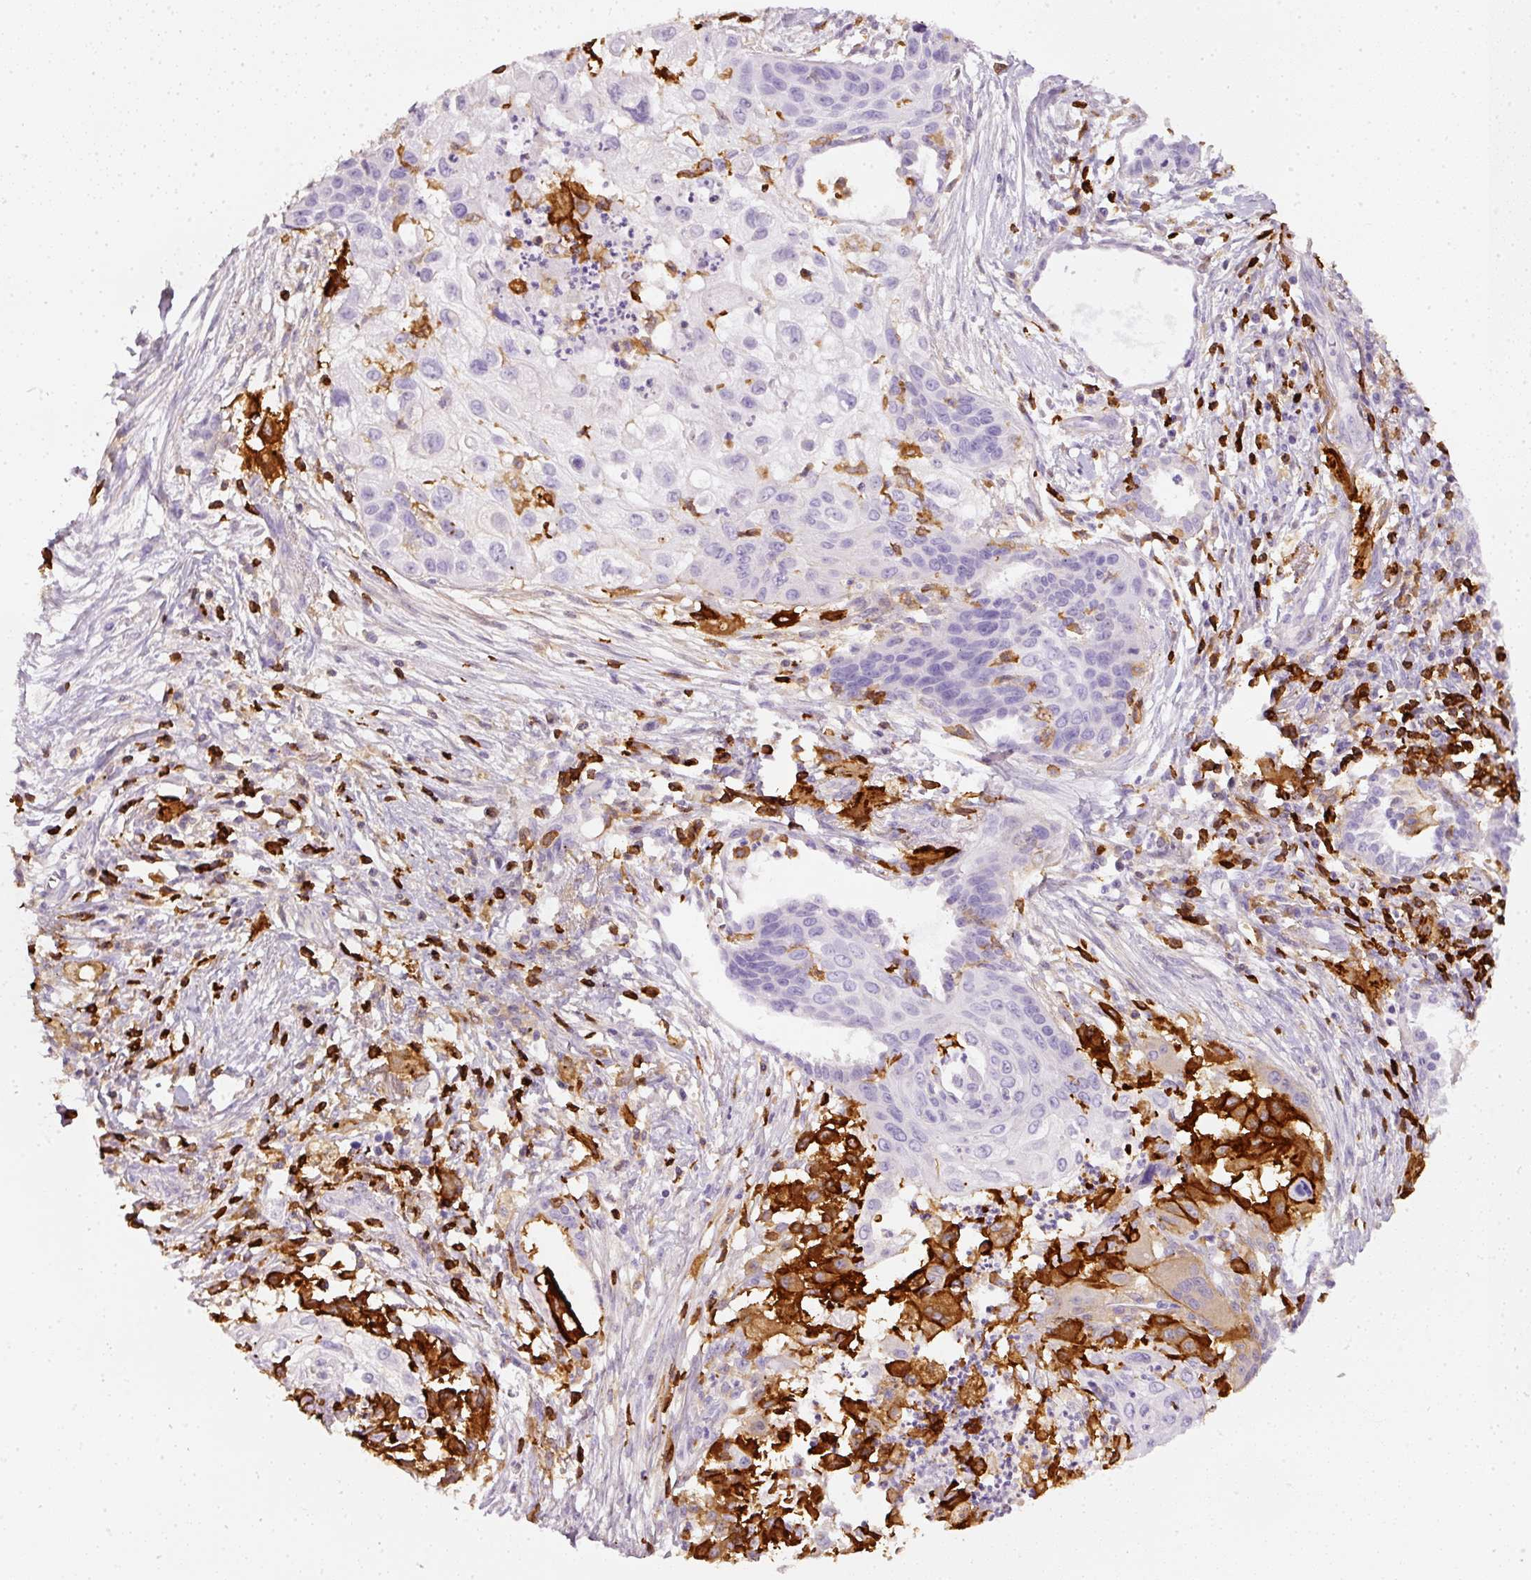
{"staining": {"intensity": "negative", "quantity": "none", "location": "none"}, "tissue": "lung cancer", "cell_type": "Tumor cells", "image_type": "cancer", "snomed": [{"axis": "morphology", "description": "Squamous cell carcinoma, NOS"}, {"axis": "topography", "description": "Lung"}], "caption": "The image shows no staining of tumor cells in lung cancer (squamous cell carcinoma). The staining is performed using DAB brown chromogen with nuclei counter-stained in using hematoxylin.", "gene": "EVL", "patient": {"sex": "male", "age": 71}}